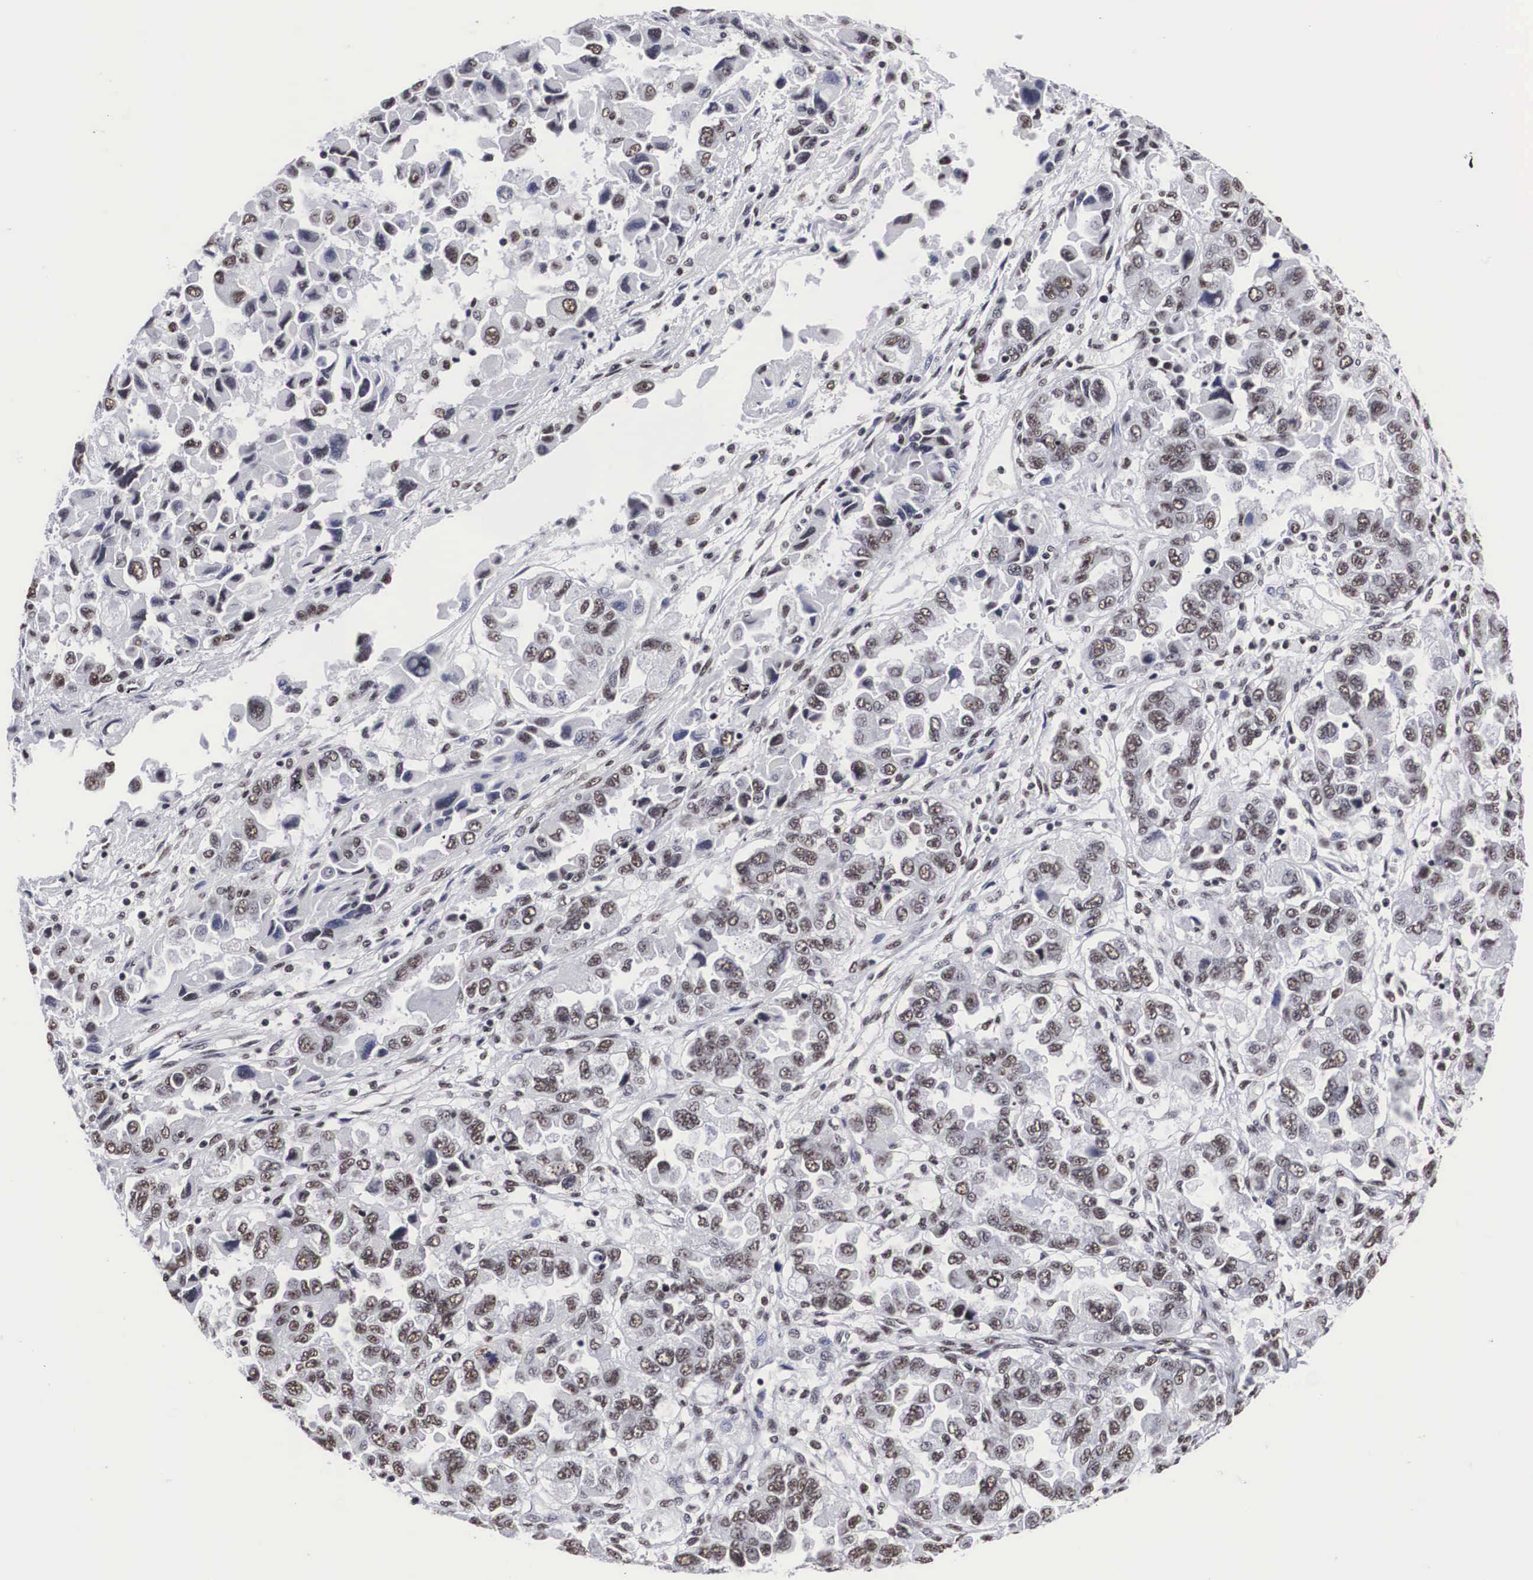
{"staining": {"intensity": "weak", "quantity": "25%-75%", "location": "nuclear"}, "tissue": "ovarian cancer", "cell_type": "Tumor cells", "image_type": "cancer", "snomed": [{"axis": "morphology", "description": "Cystadenocarcinoma, serous, NOS"}, {"axis": "topography", "description": "Ovary"}], "caption": "DAB (3,3'-diaminobenzidine) immunohistochemical staining of human ovarian serous cystadenocarcinoma shows weak nuclear protein positivity in about 25%-75% of tumor cells.", "gene": "ACIN1", "patient": {"sex": "female", "age": 84}}